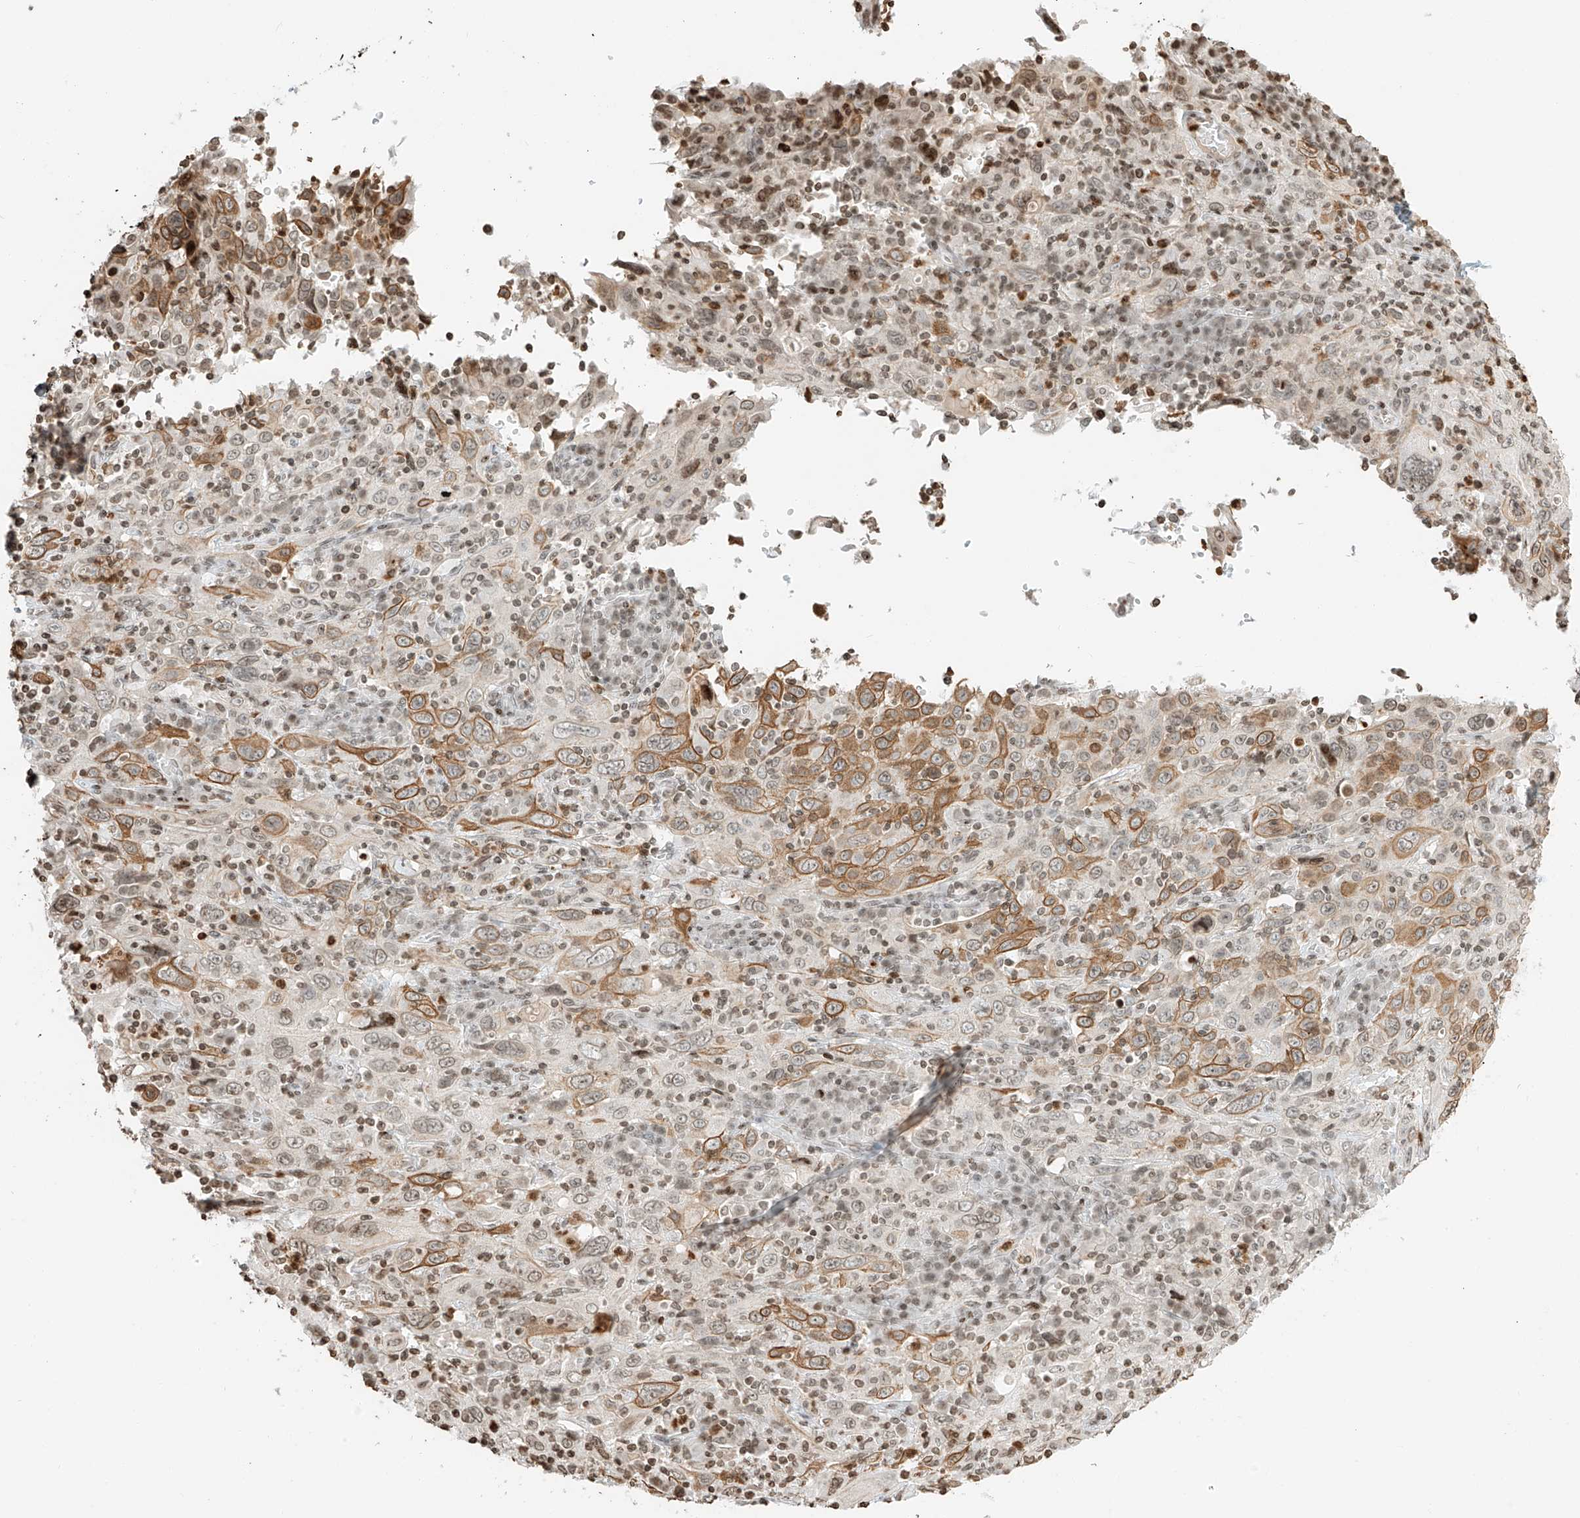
{"staining": {"intensity": "moderate", "quantity": ">75%", "location": "cytoplasmic/membranous,nuclear"}, "tissue": "cervical cancer", "cell_type": "Tumor cells", "image_type": "cancer", "snomed": [{"axis": "morphology", "description": "Squamous cell carcinoma, NOS"}, {"axis": "topography", "description": "Cervix"}], "caption": "Human cervical squamous cell carcinoma stained with a protein marker reveals moderate staining in tumor cells.", "gene": "C17orf58", "patient": {"sex": "female", "age": 46}}